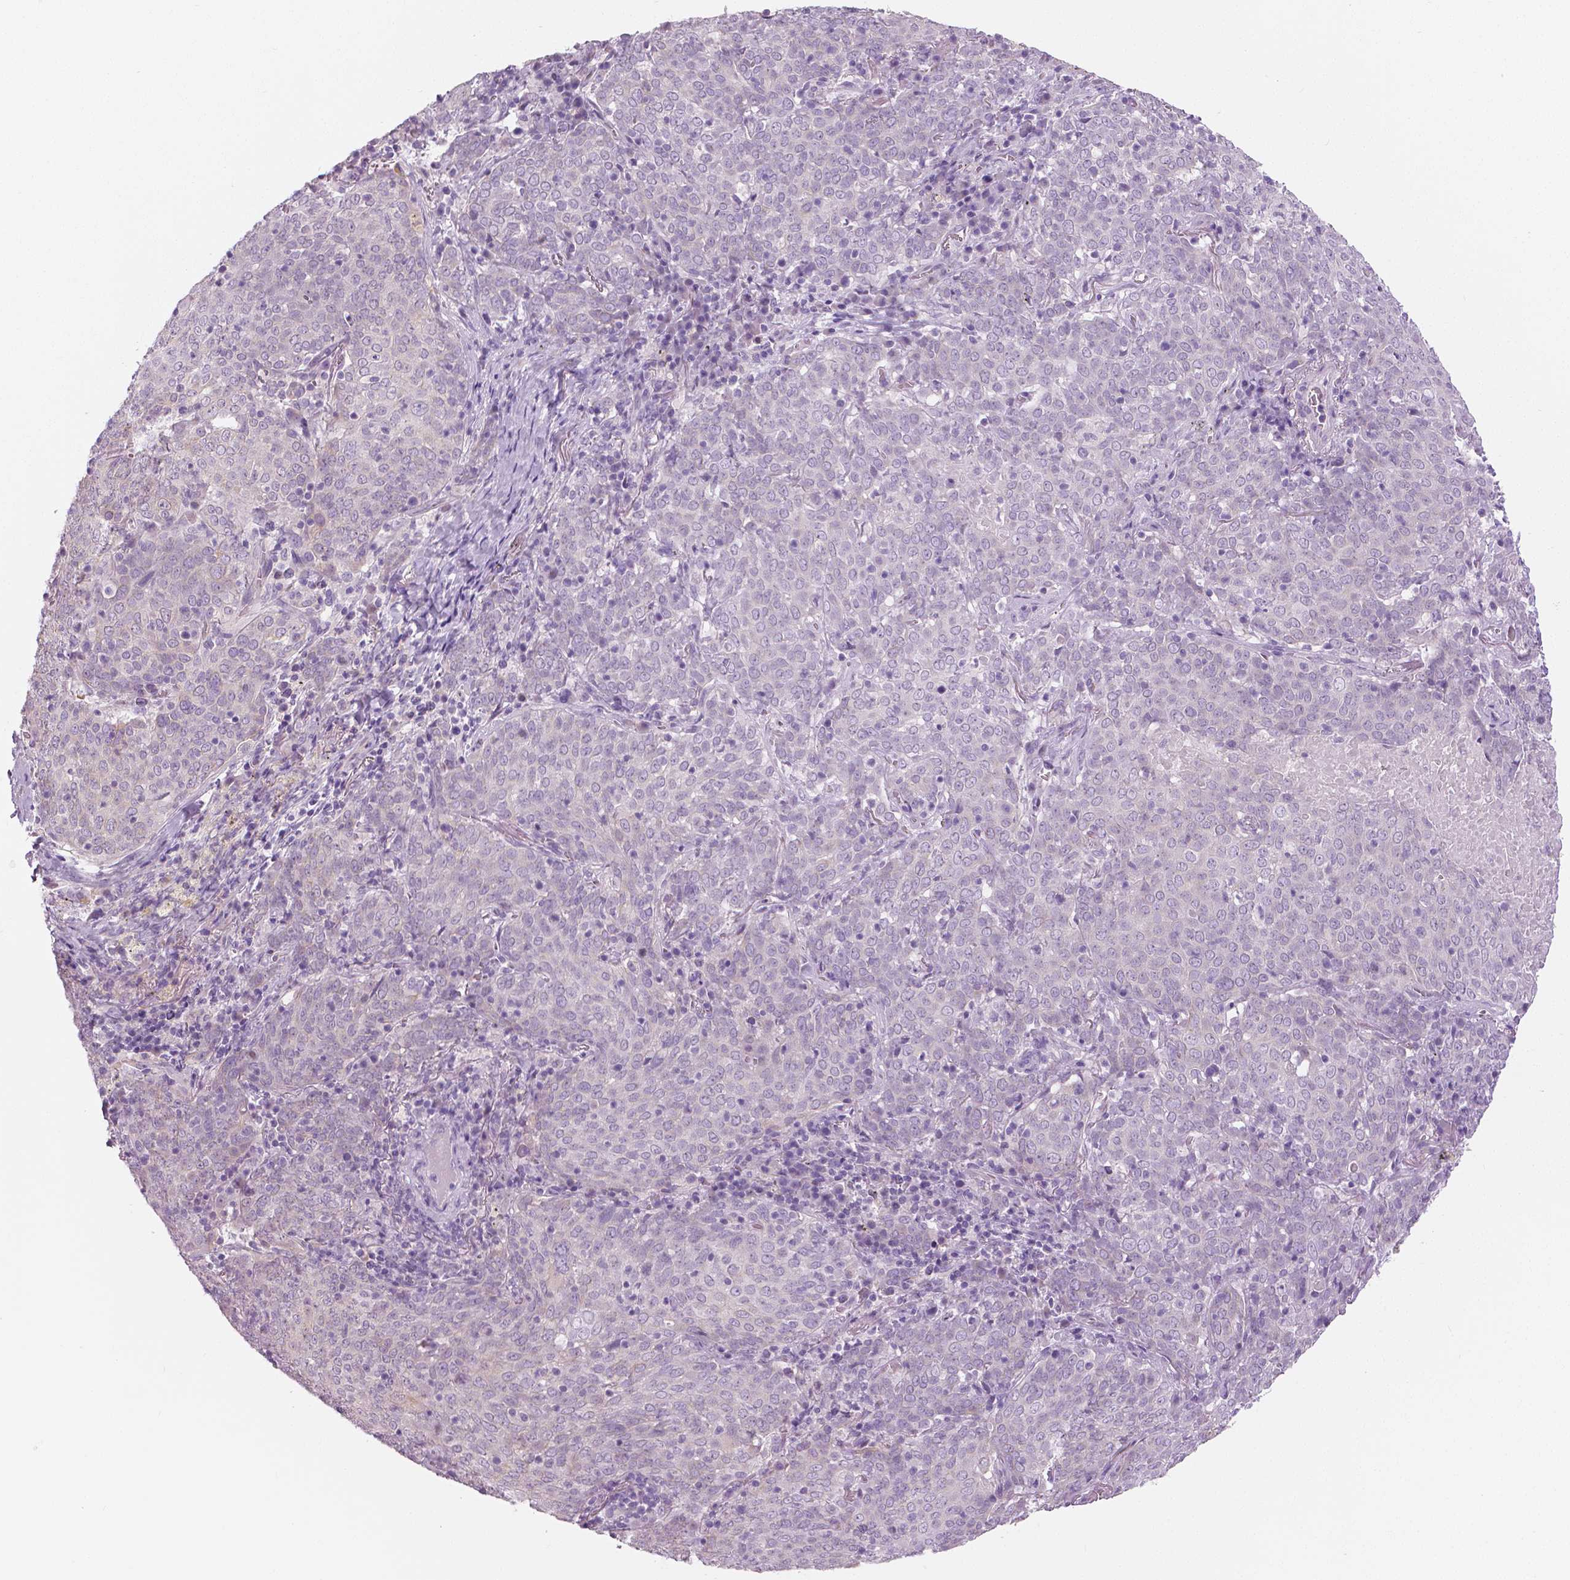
{"staining": {"intensity": "negative", "quantity": "none", "location": "none"}, "tissue": "lung cancer", "cell_type": "Tumor cells", "image_type": "cancer", "snomed": [{"axis": "morphology", "description": "Squamous cell carcinoma, NOS"}, {"axis": "topography", "description": "Lung"}], "caption": "Immunohistochemistry (IHC) photomicrograph of human lung cancer stained for a protein (brown), which reveals no staining in tumor cells.", "gene": "SLC24A1", "patient": {"sex": "male", "age": 82}}